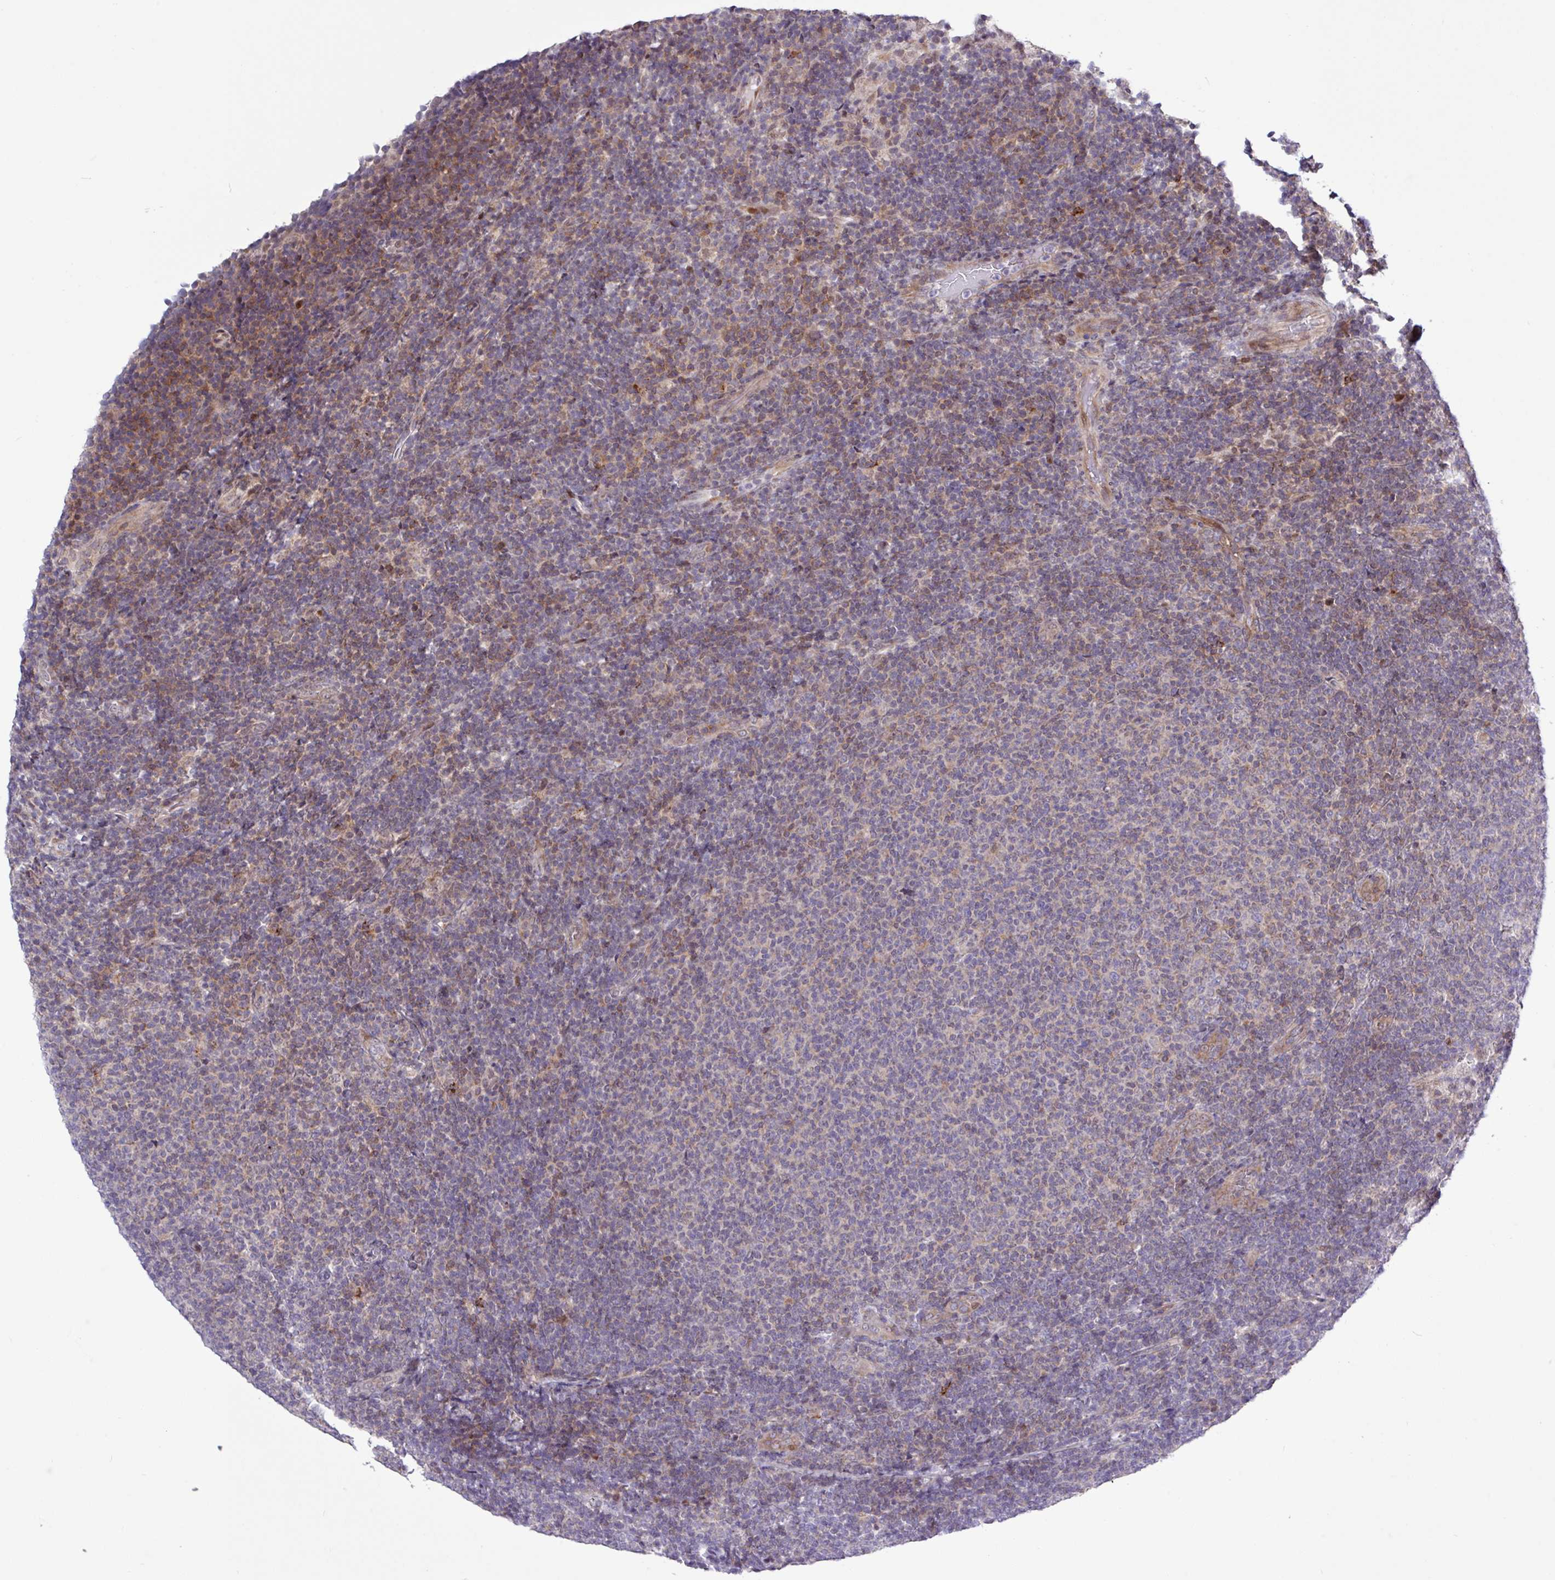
{"staining": {"intensity": "weak", "quantity": "<25%", "location": "cytoplasmic/membranous"}, "tissue": "lymphoma", "cell_type": "Tumor cells", "image_type": "cancer", "snomed": [{"axis": "morphology", "description": "Malignant lymphoma, non-Hodgkin's type, Low grade"}, {"axis": "topography", "description": "Lymph node"}], "caption": "The immunohistochemistry photomicrograph has no significant expression in tumor cells of lymphoma tissue.", "gene": "RTL3", "patient": {"sex": "male", "age": 66}}